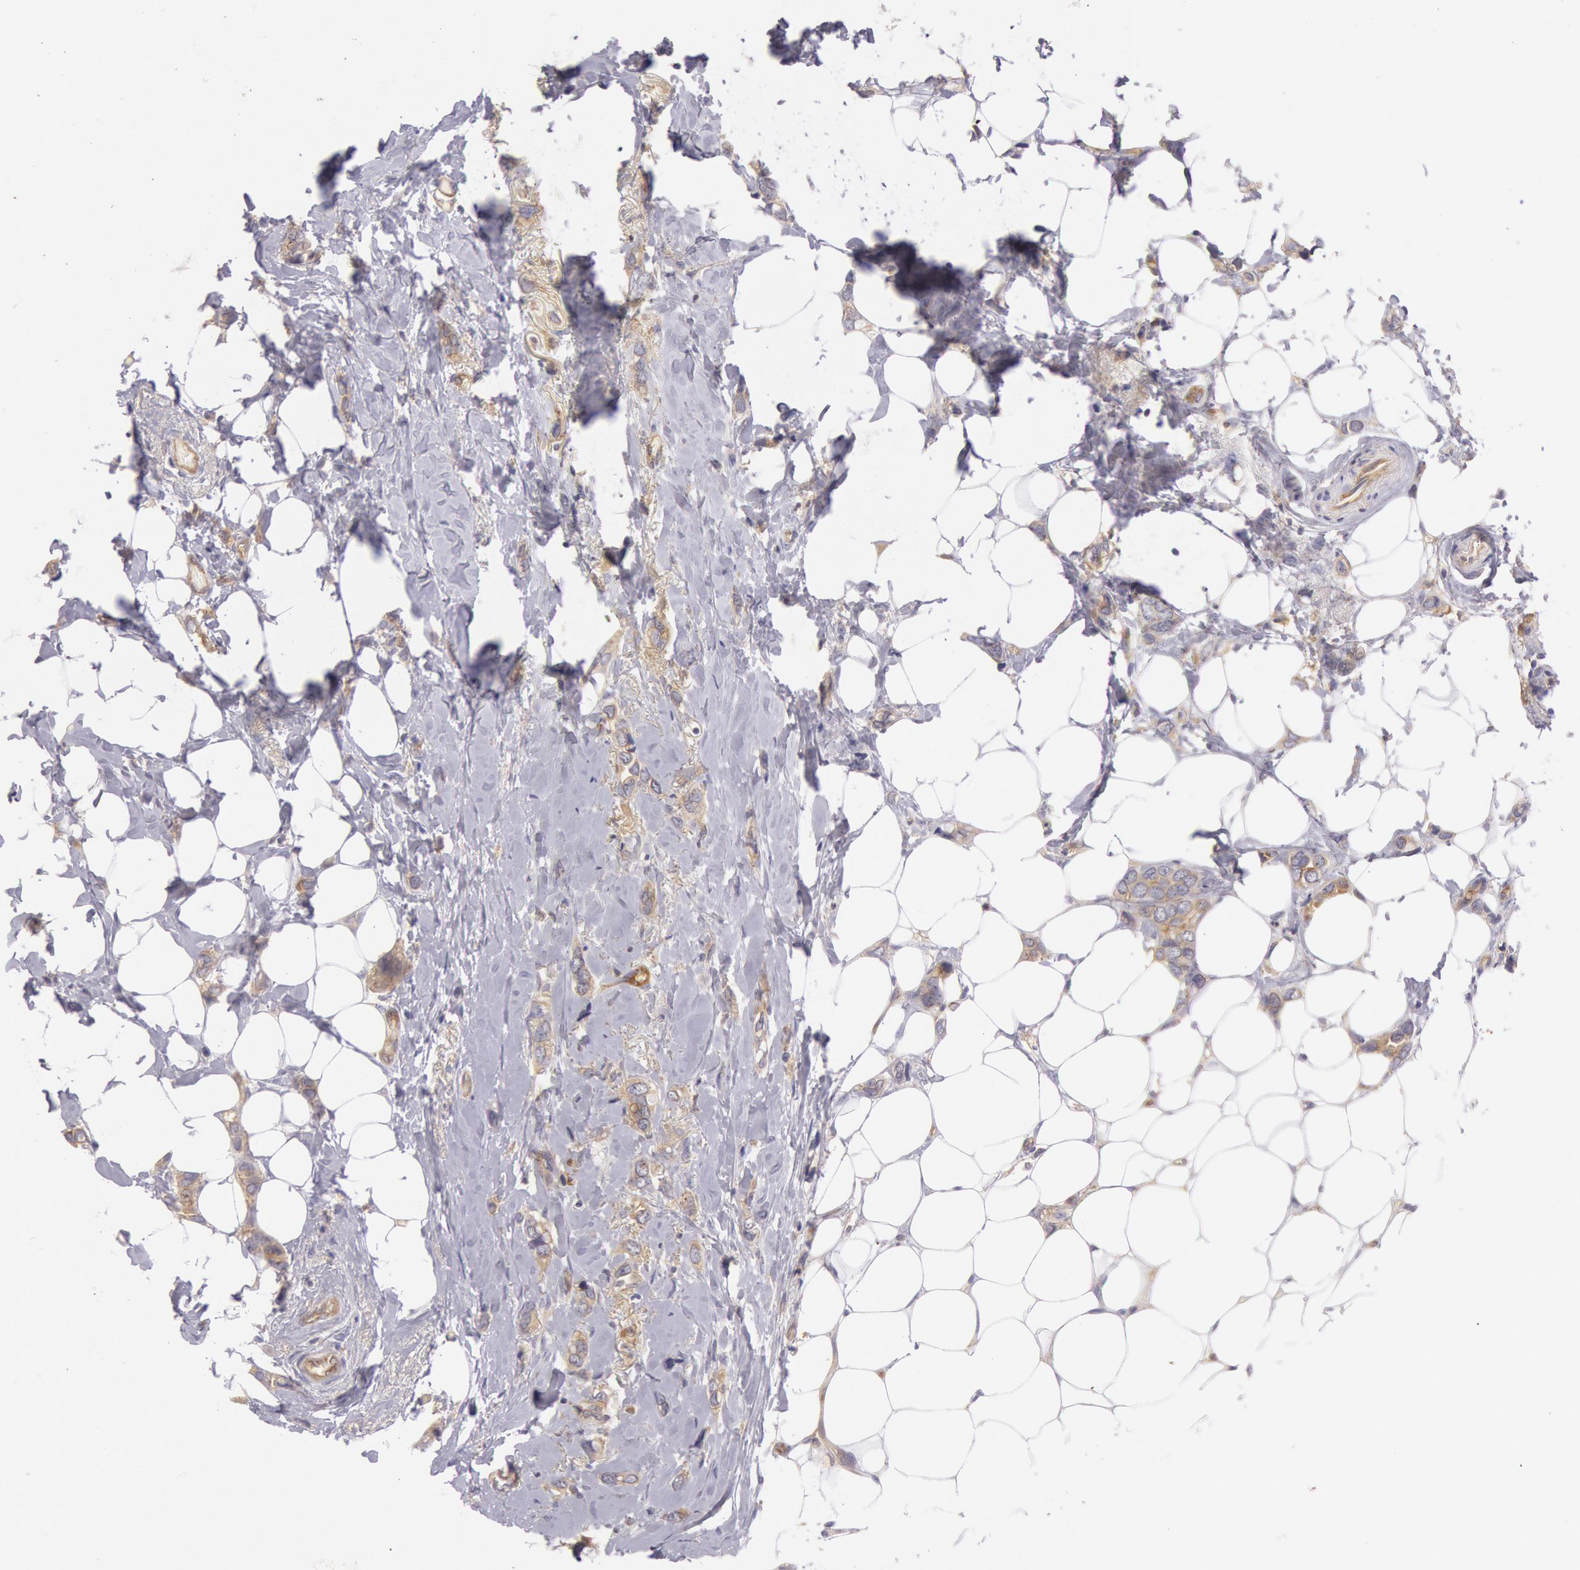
{"staining": {"intensity": "weak", "quantity": ">75%", "location": "cytoplasmic/membranous"}, "tissue": "breast cancer", "cell_type": "Tumor cells", "image_type": "cancer", "snomed": [{"axis": "morphology", "description": "Duct carcinoma"}, {"axis": "topography", "description": "Breast"}], "caption": "This is a micrograph of immunohistochemistry staining of breast infiltrating ductal carcinoma, which shows weak staining in the cytoplasmic/membranous of tumor cells.", "gene": "MYO5A", "patient": {"sex": "female", "age": 72}}